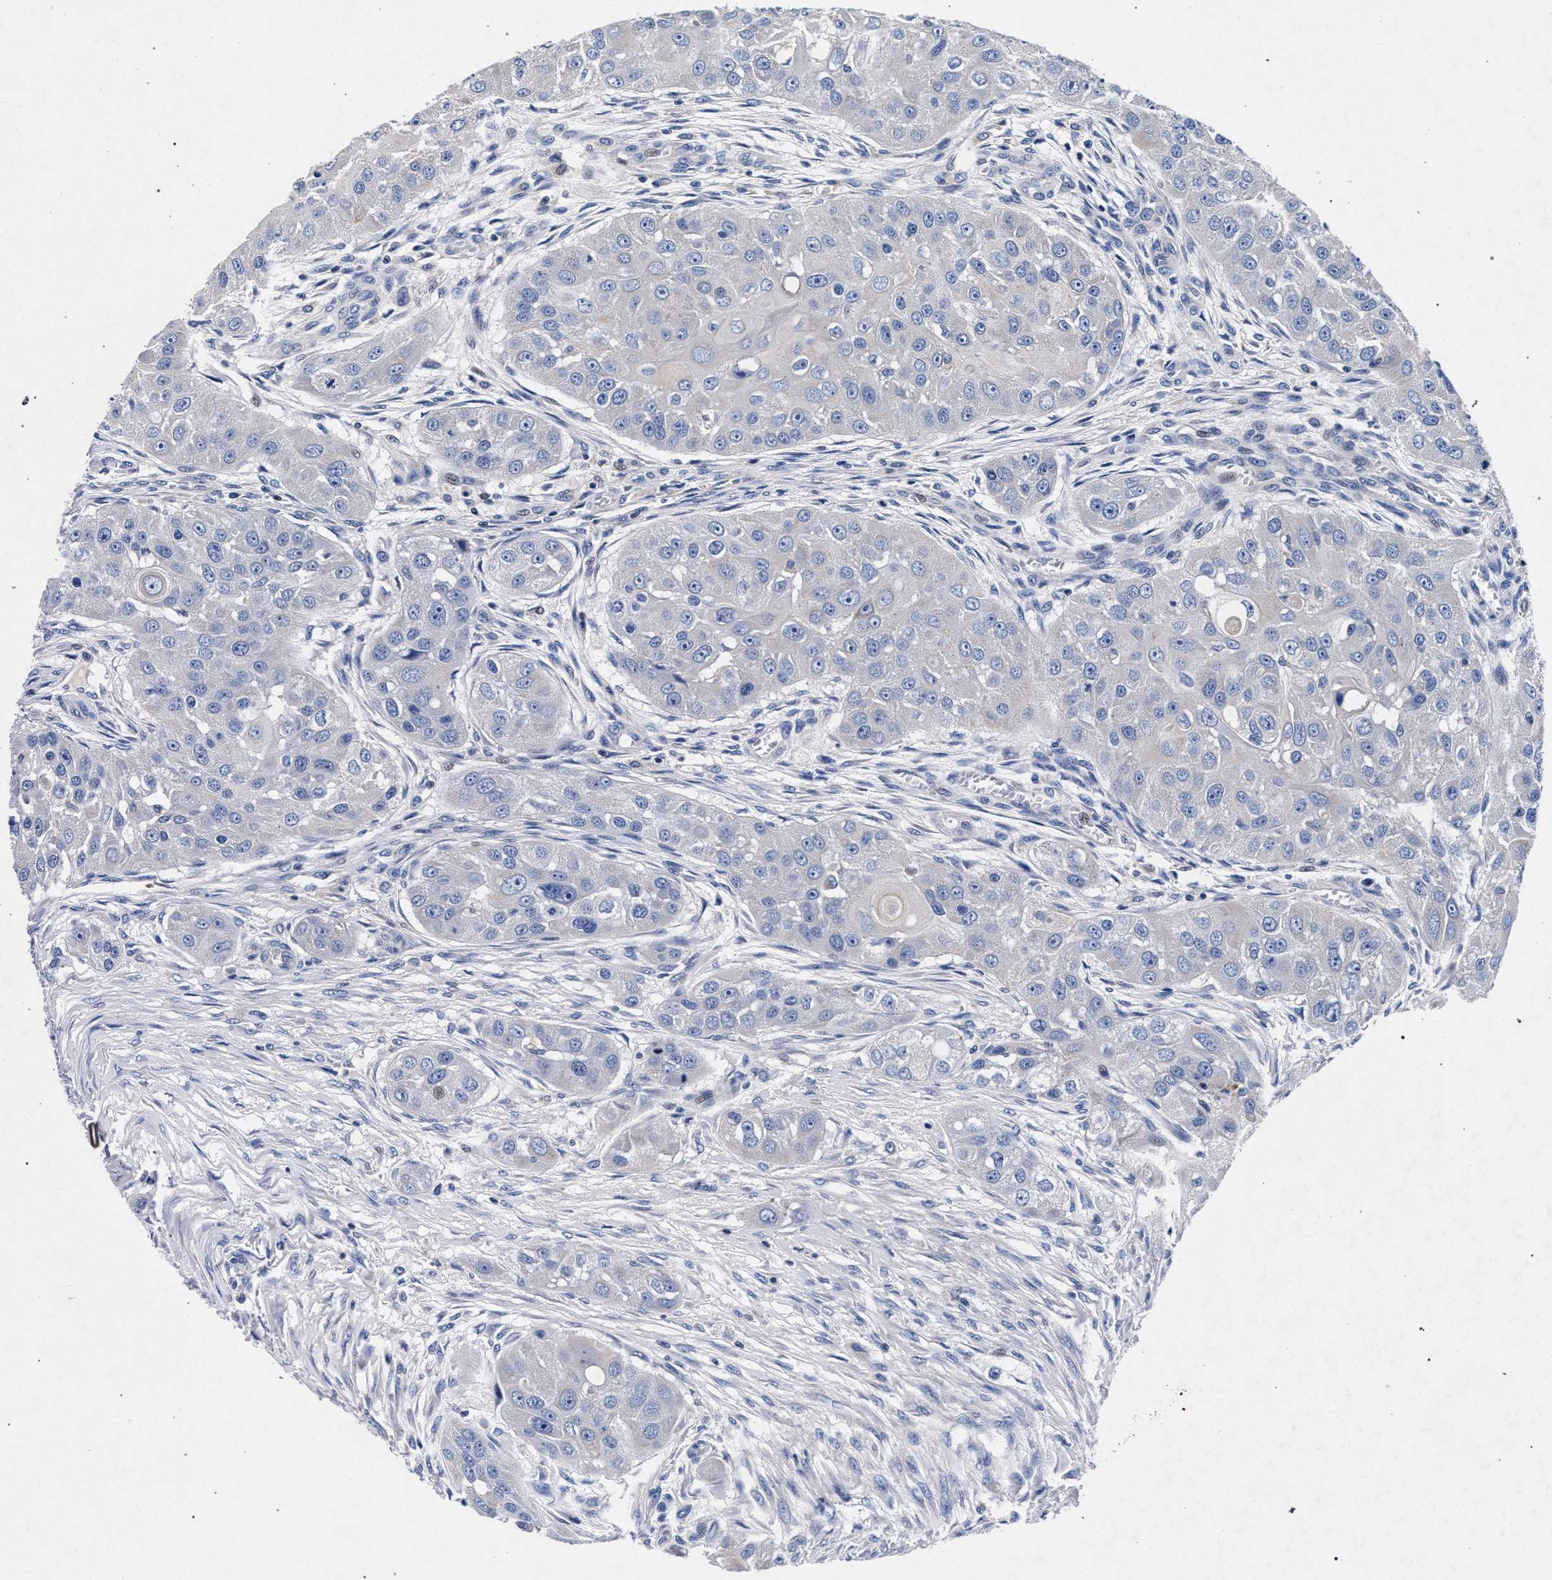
{"staining": {"intensity": "negative", "quantity": "none", "location": "none"}, "tissue": "head and neck cancer", "cell_type": "Tumor cells", "image_type": "cancer", "snomed": [{"axis": "morphology", "description": "Normal tissue, NOS"}, {"axis": "morphology", "description": "Squamous cell carcinoma, NOS"}, {"axis": "topography", "description": "Skeletal muscle"}, {"axis": "topography", "description": "Head-Neck"}], "caption": "The immunohistochemistry (IHC) image has no significant positivity in tumor cells of head and neck squamous cell carcinoma tissue. (Stains: DAB (3,3'-diaminobenzidine) IHC with hematoxylin counter stain, Microscopy: brightfield microscopy at high magnification).", "gene": "HSD17B14", "patient": {"sex": "male", "age": 51}}